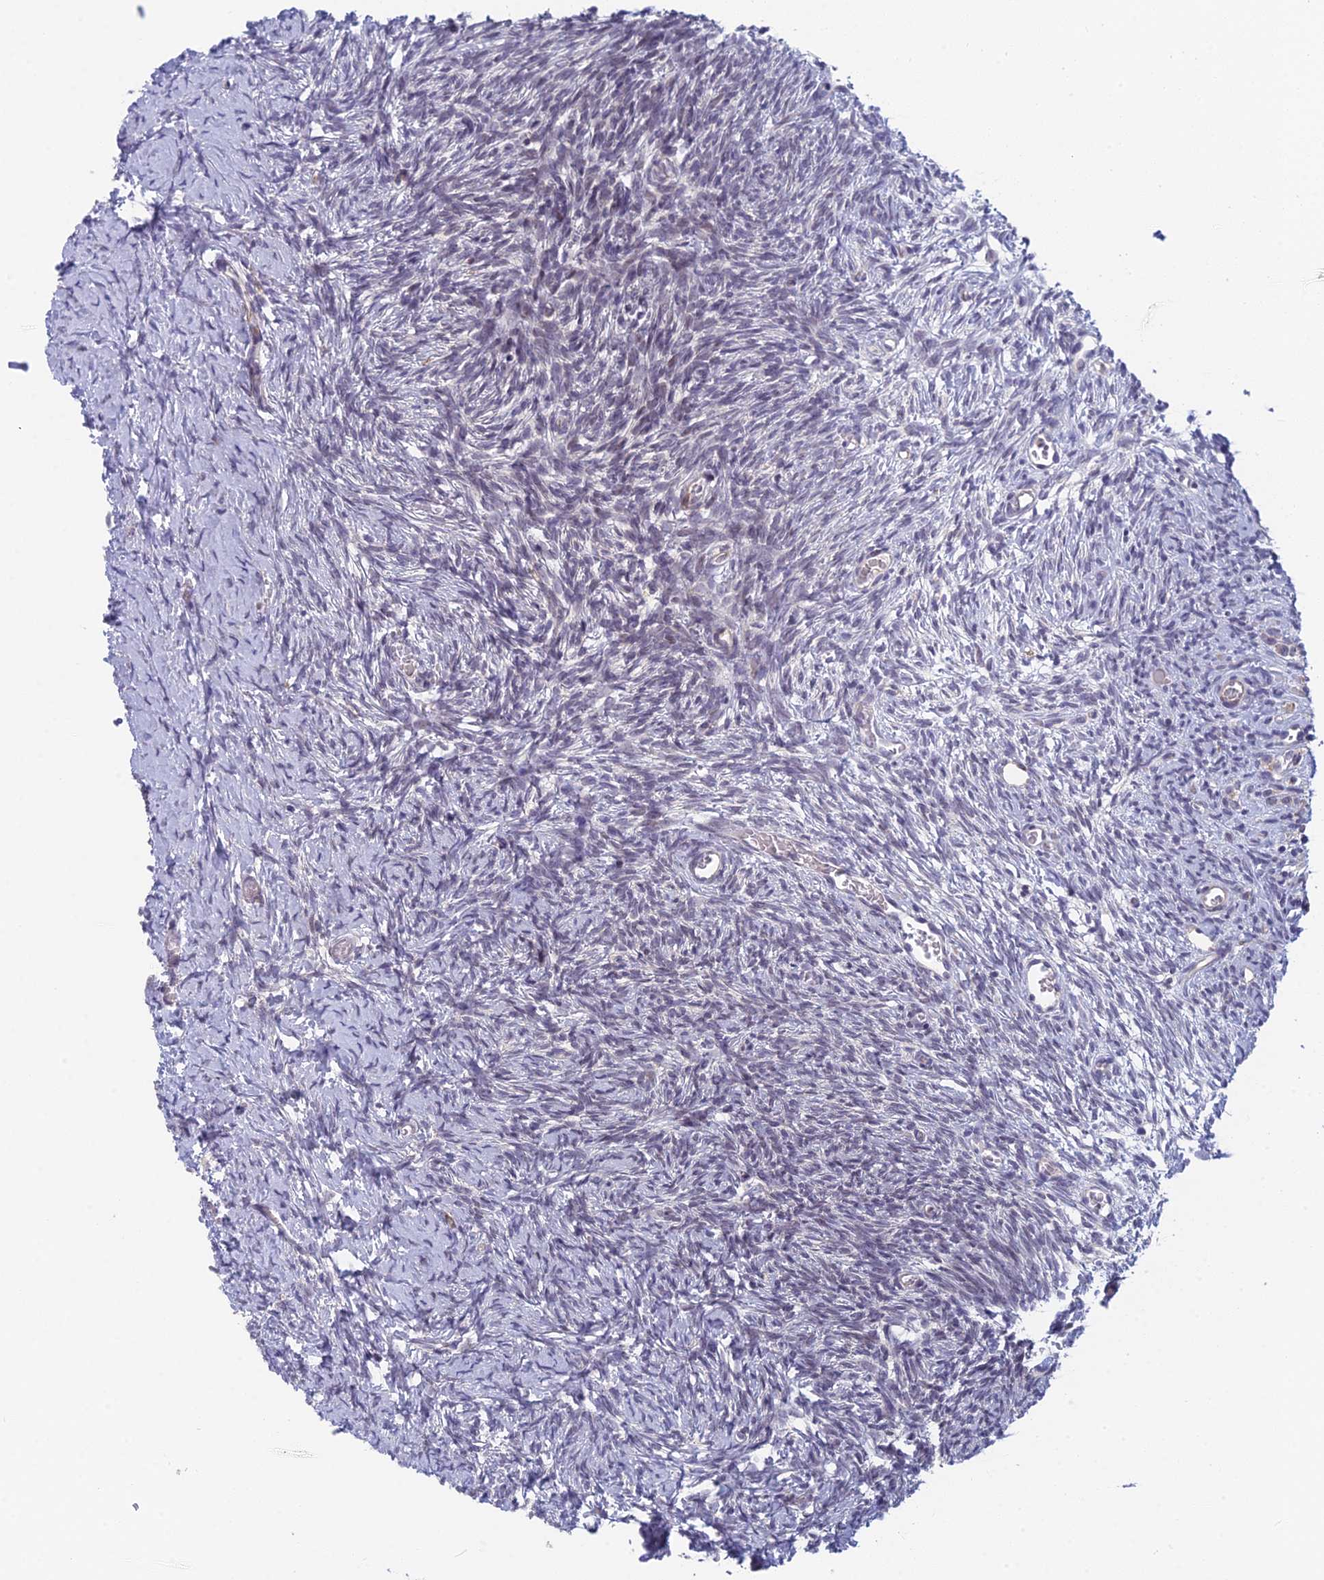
{"staining": {"intensity": "negative", "quantity": "none", "location": "none"}, "tissue": "ovary", "cell_type": "Ovarian stroma cells", "image_type": "normal", "snomed": [{"axis": "morphology", "description": "Normal tissue, NOS"}, {"axis": "topography", "description": "Ovary"}], "caption": "This is an IHC micrograph of benign ovary. There is no staining in ovarian stroma cells.", "gene": "PPP1R26", "patient": {"sex": "female", "age": 39}}